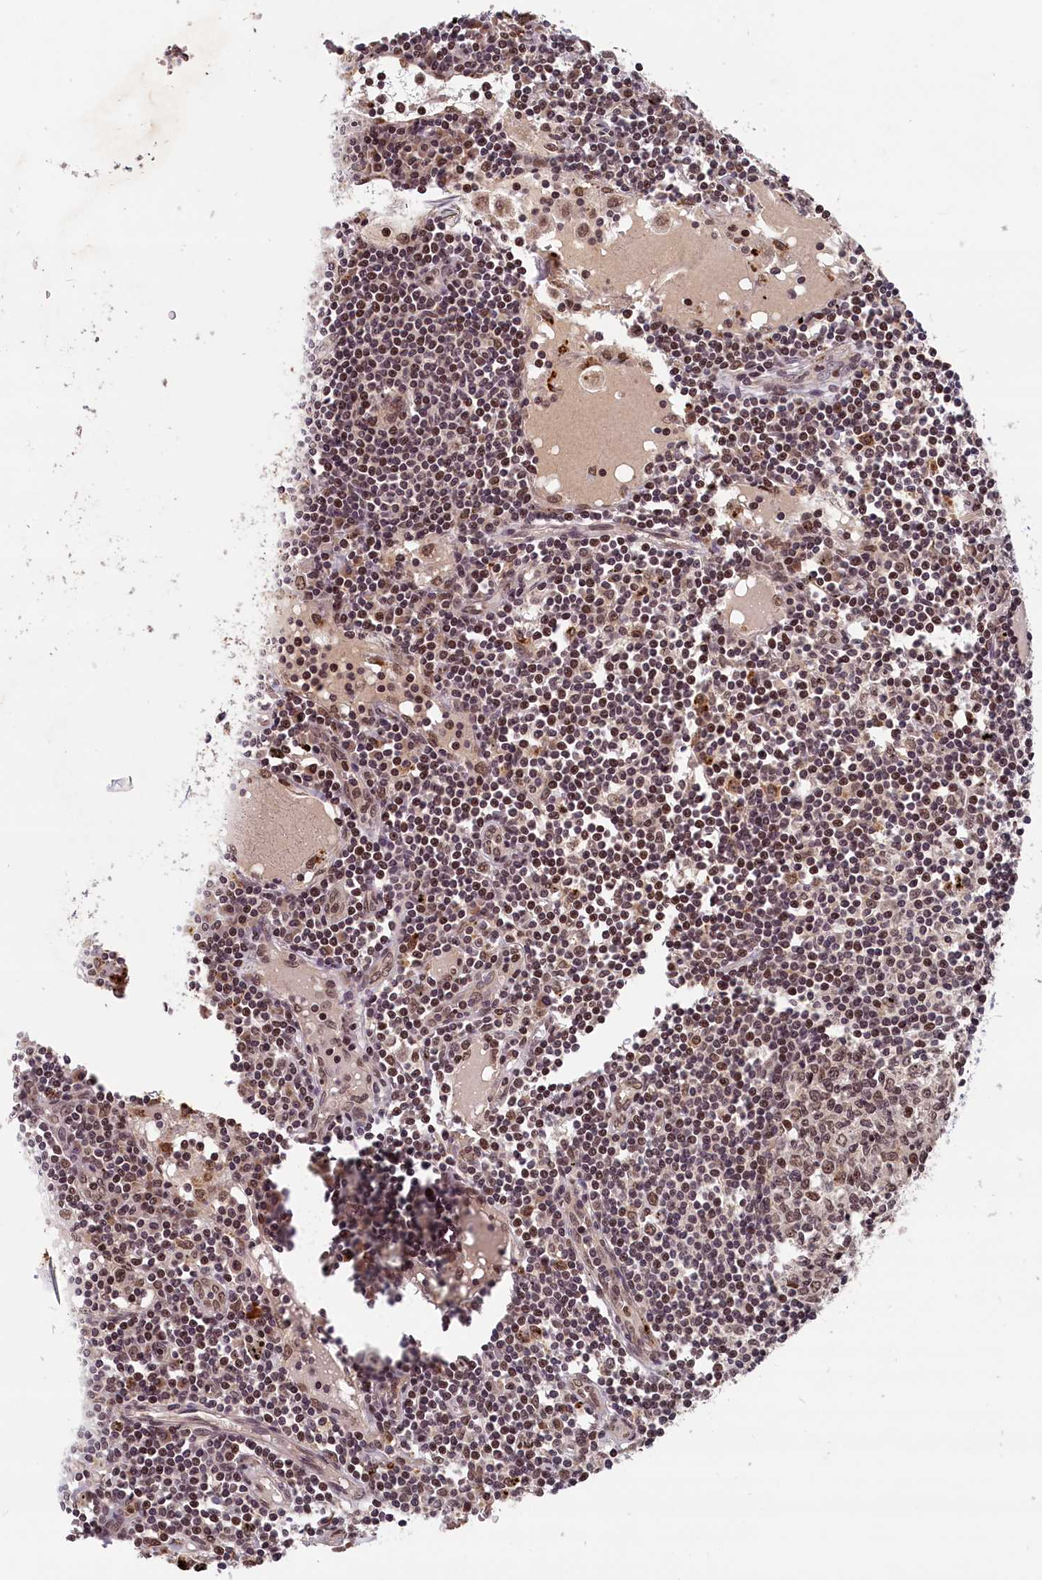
{"staining": {"intensity": "moderate", "quantity": ">75%", "location": "nuclear"}, "tissue": "lymph node", "cell_type": "Germinal center cells", "image_type": "normal", "snomed": [{"axis": "morphology", "description": "Normal tissue, NOS"}, {"axis": "topography", "description": "Lymph node"}], "caption": "Immunohistochemical staining of benign lymph node reveals >75% levels of moderate nuclear protein positivity in approximately >75% of germinal center cells. Nuclei are stained in blue.", "gene": "KCNK6", "patient": {"sex": "male", "age": 74}}